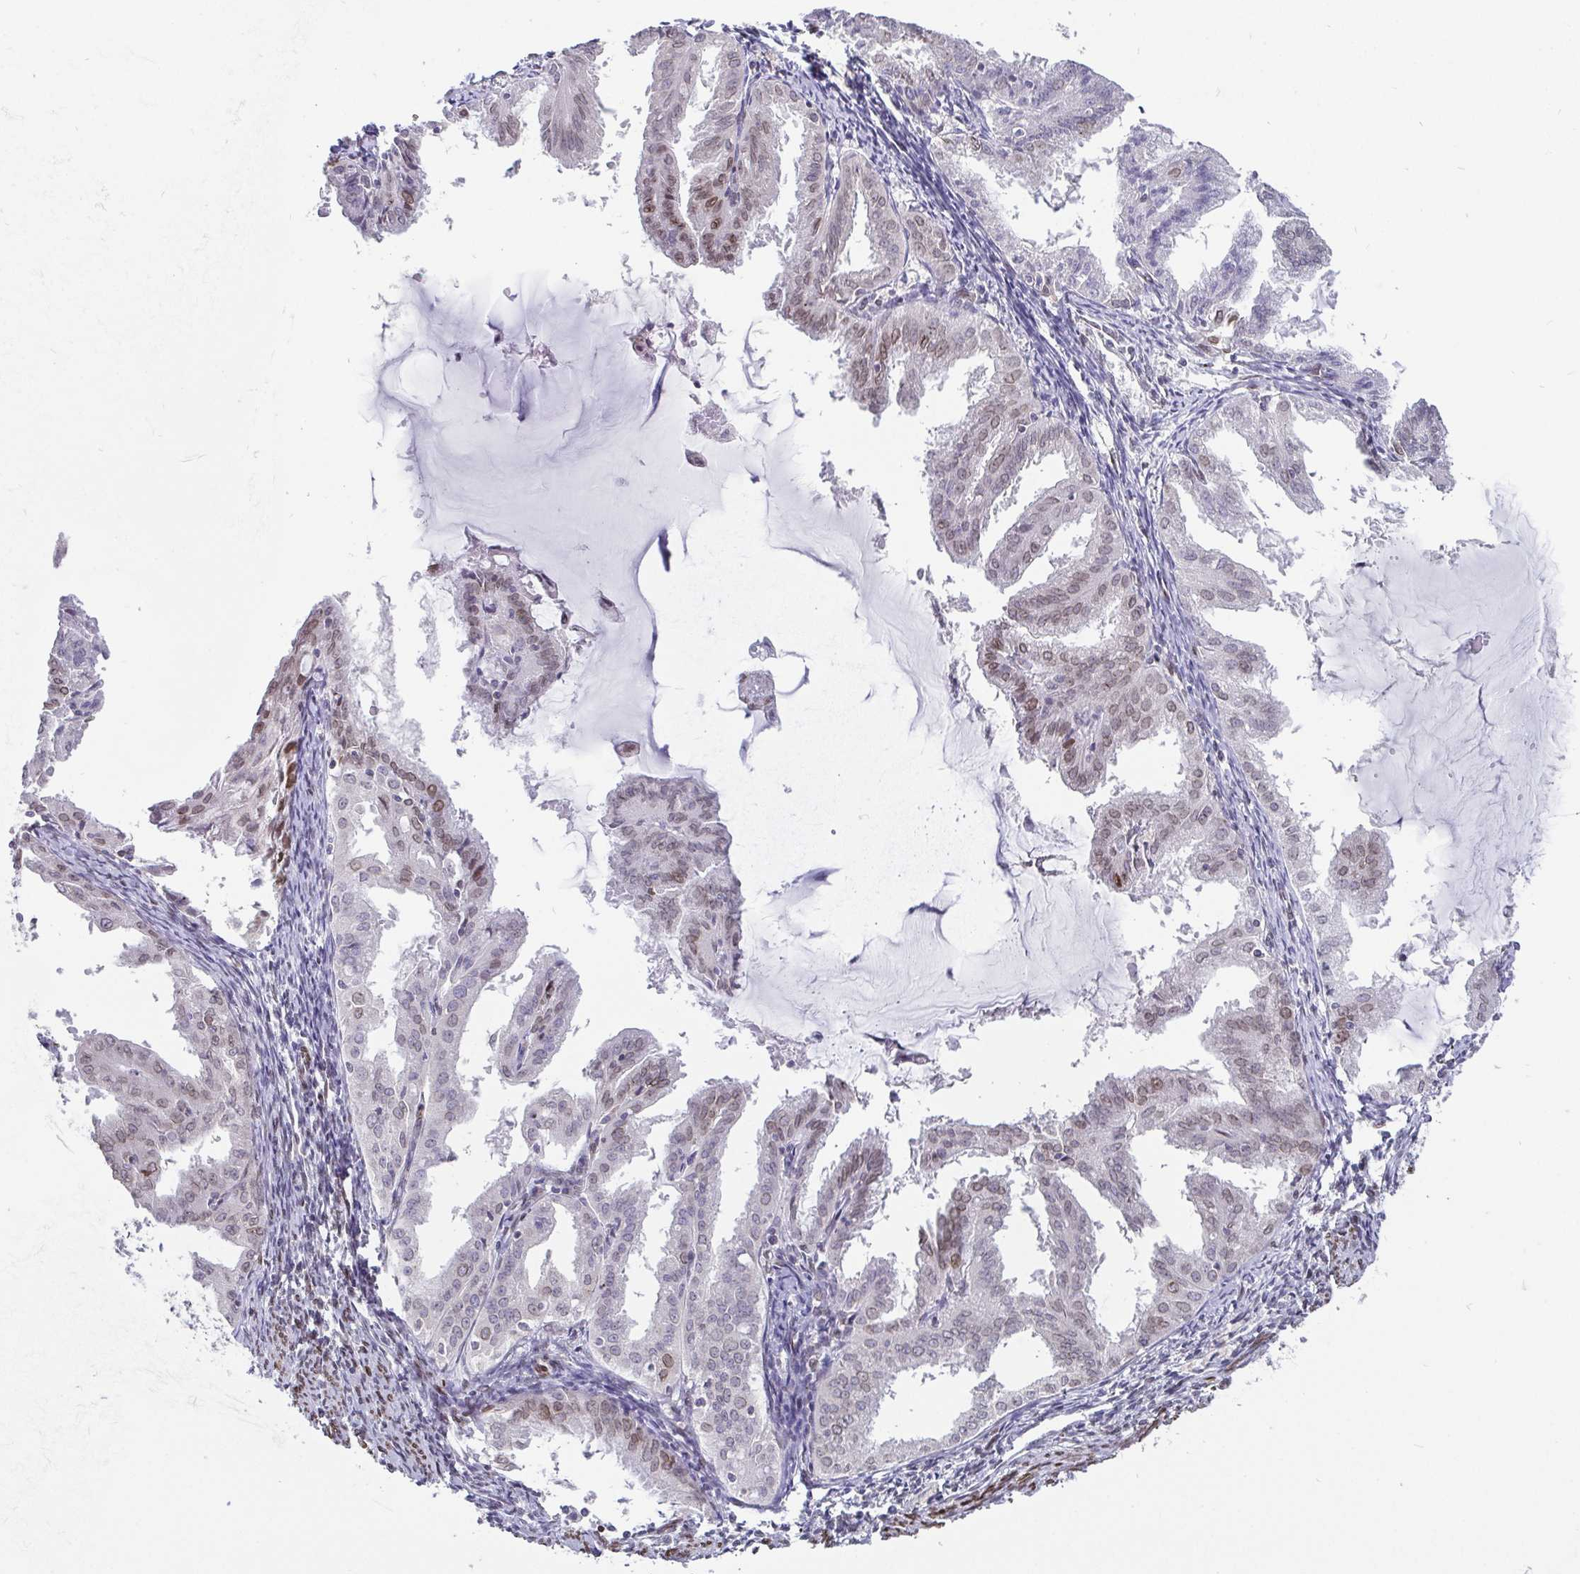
{"staining": {"intensity": "weak", "quantity": "<25%", "location": "nuclear"}, "tissue": "endometrial cancer", "cell_type": "Tumor cells", "image_type": "cancer", "snomed": [{"axis": "morphology", "description": "Adenocarcinoma, NOS"}, {"axis": "topography", "description": "Endometrium"}], "caption": "Tumor cells are negative for protein expression in human endometrial cancer.", "gene": "EMD", "patient": {"sex": "female", "age": 70}}